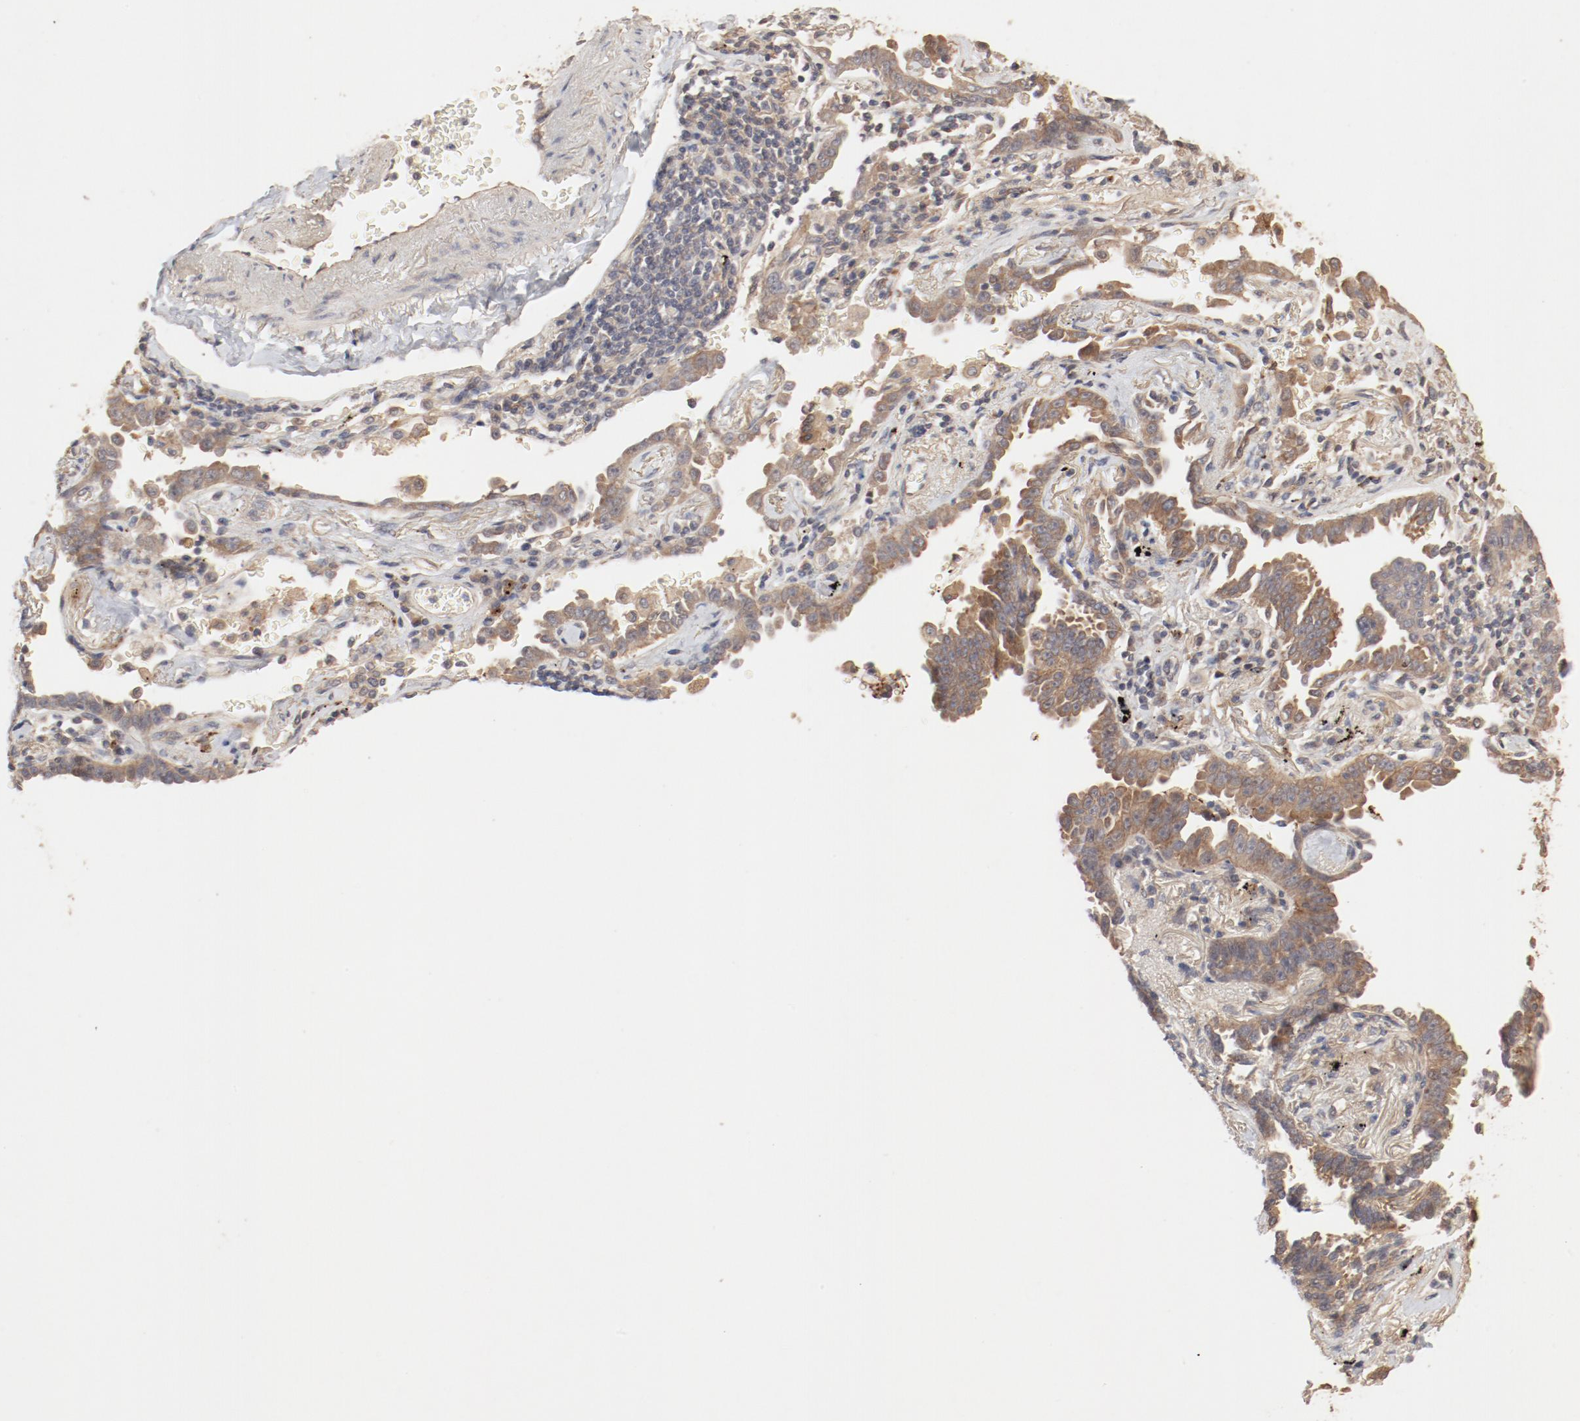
{"staining": {"intensity": "moderate", "quantity": ">75%", "location": "cytoplasmic/membranous"}, "tissue": "lung cancer", "cell_type": "Tumor cells", "image_type": "cancer", "snomed": [{"axis": "morphology", "description": "Adenocarcinoma, NOS"}, {"axis": "topography", "description": "Lung"}], "caption": "An image of adenocarcinoma (lung) stained for a protein exhibits moderate cytoplasmic/membranous brown staining in tumor cells.", "gene": "IL3RA", "patient": {"sex": "female", "age": 64}}